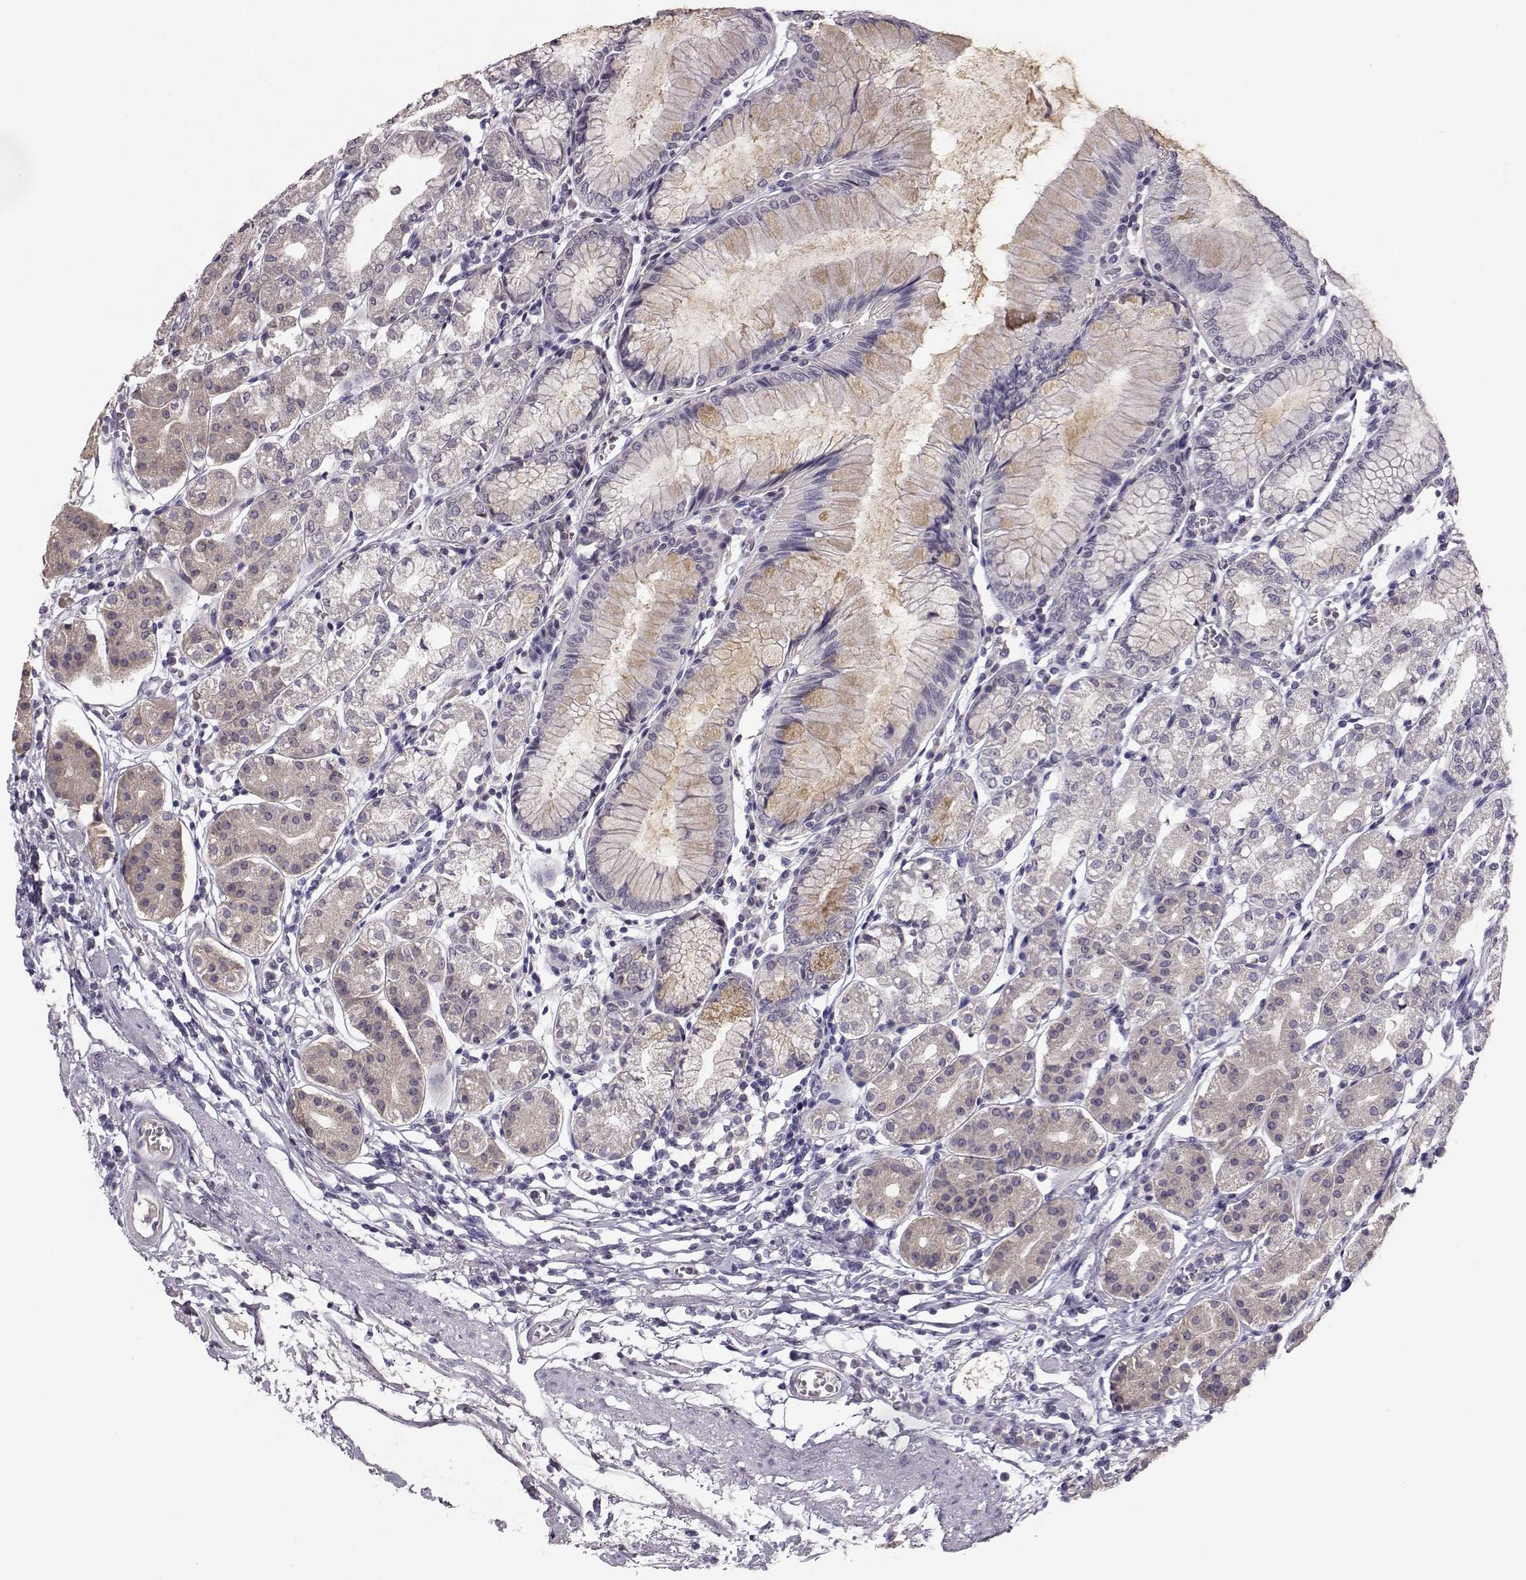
{"staining": {"intensity": "weak", "quantity": "25%-75%", "location": "cytoplasmic/membranous"}, "tissue": "stomach", "cell_type": "Glandular cells", "image_type": "normal", "snomed": [{"axis": "morphology", "description": "Normal tissue, NOS"}, {"axis": "topography", "description": "Skeletal muscle"}, {"axis": "topography", "description": "Stomach"}], "caption": "About 25%-75% of glandular cells in benign human stomach reveal weak cytoplasmic/membranous protein expression as visualized by brown immunohistochemical staining.", "gene": "BFSP2", "patient": {"sex": "female", "age": 57}}